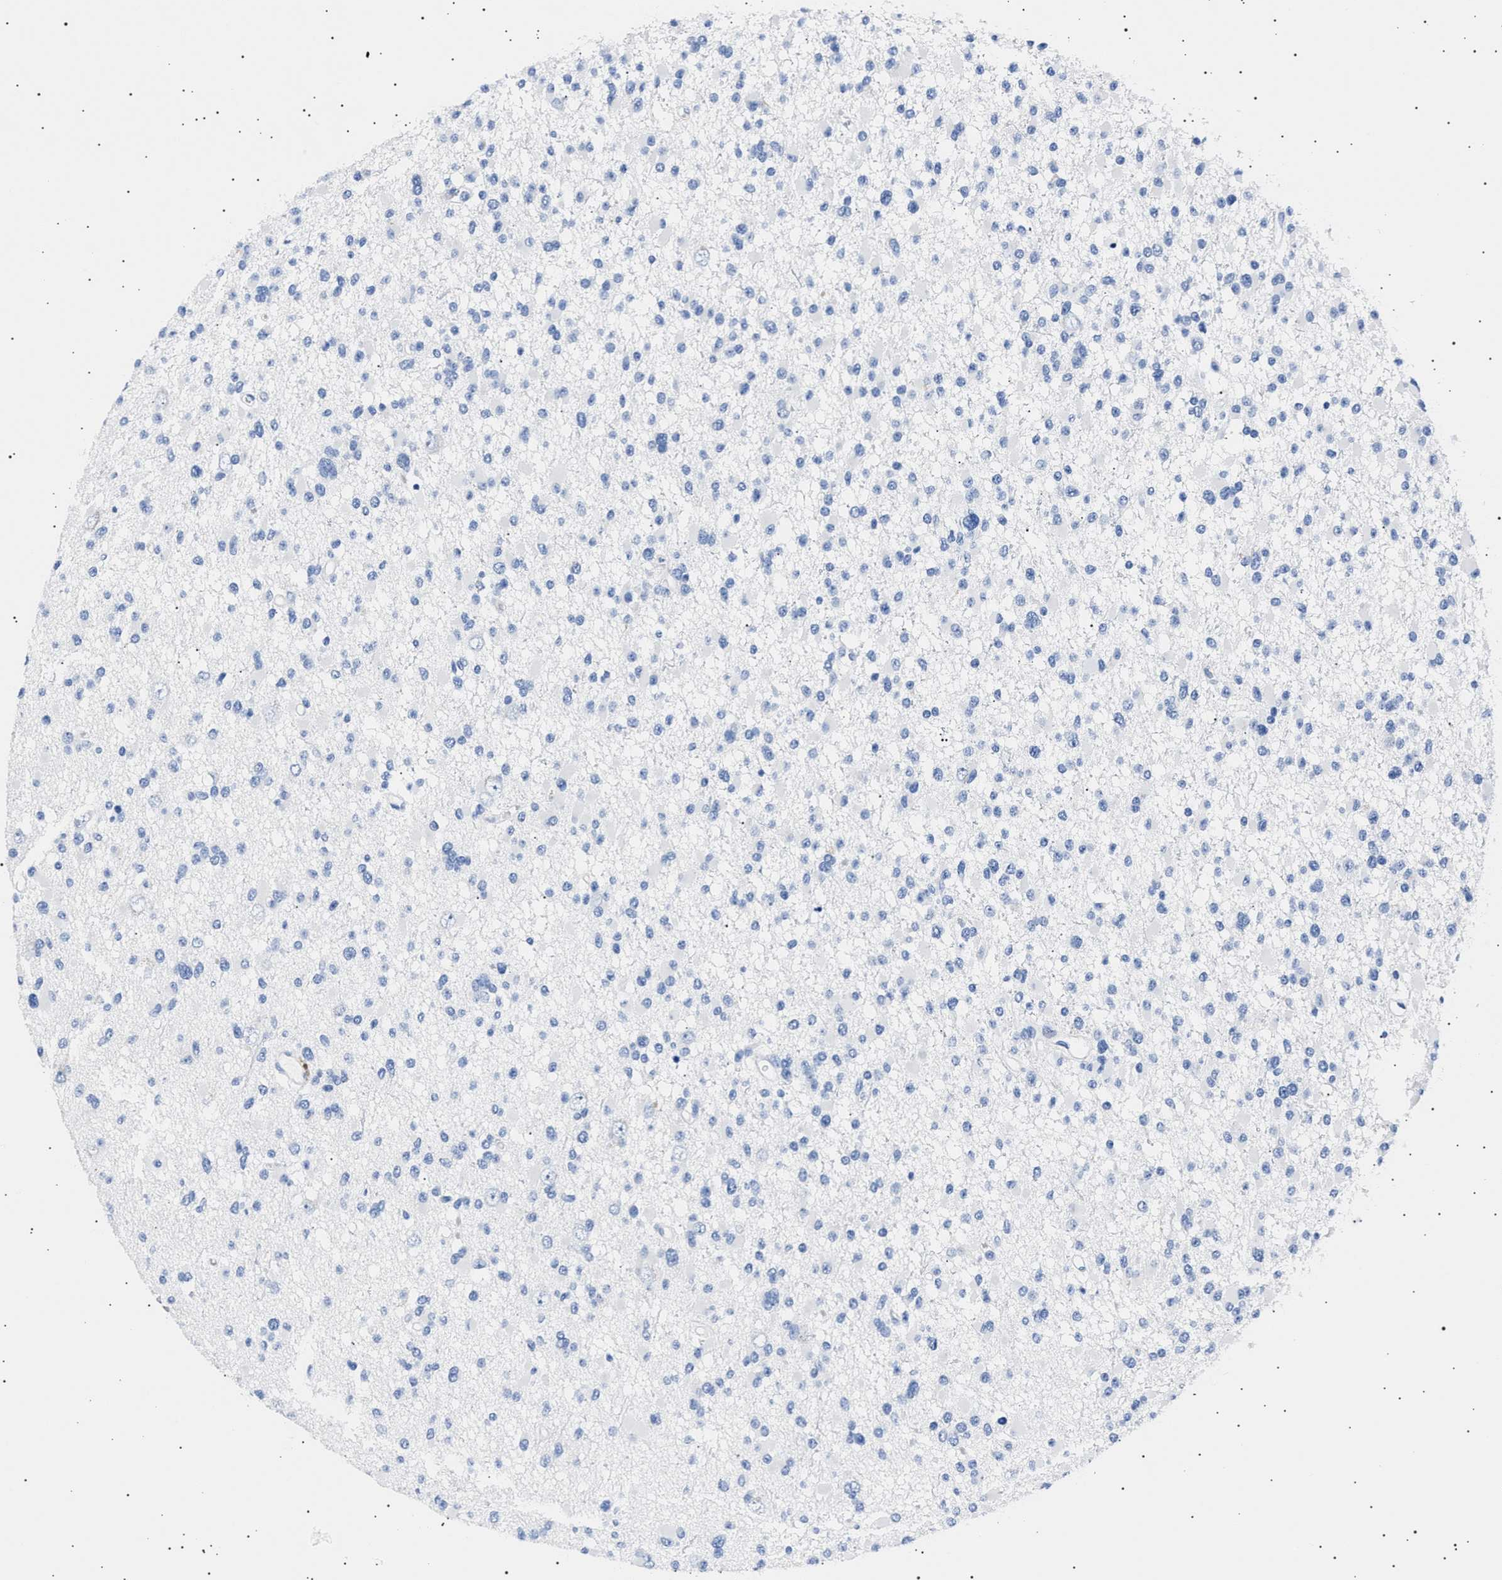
{"staining": {"intensity": "negative", "quantity": "none", "location": "none"}, "tissue": "glioma", "cell_type": "Tumor cells", "image_type": "cancer", "snomed": [{"axis": "morphology", "description": "Glioma, malignant, Low grade"}, {"axis": "topography", "description": "Brain"}], "caption": "Human glioma stained for a protein using IHC demonstrates no expression in tumor cells.", "gene": "HEMGN", "patient": {"sex": "female", "age": 22}}